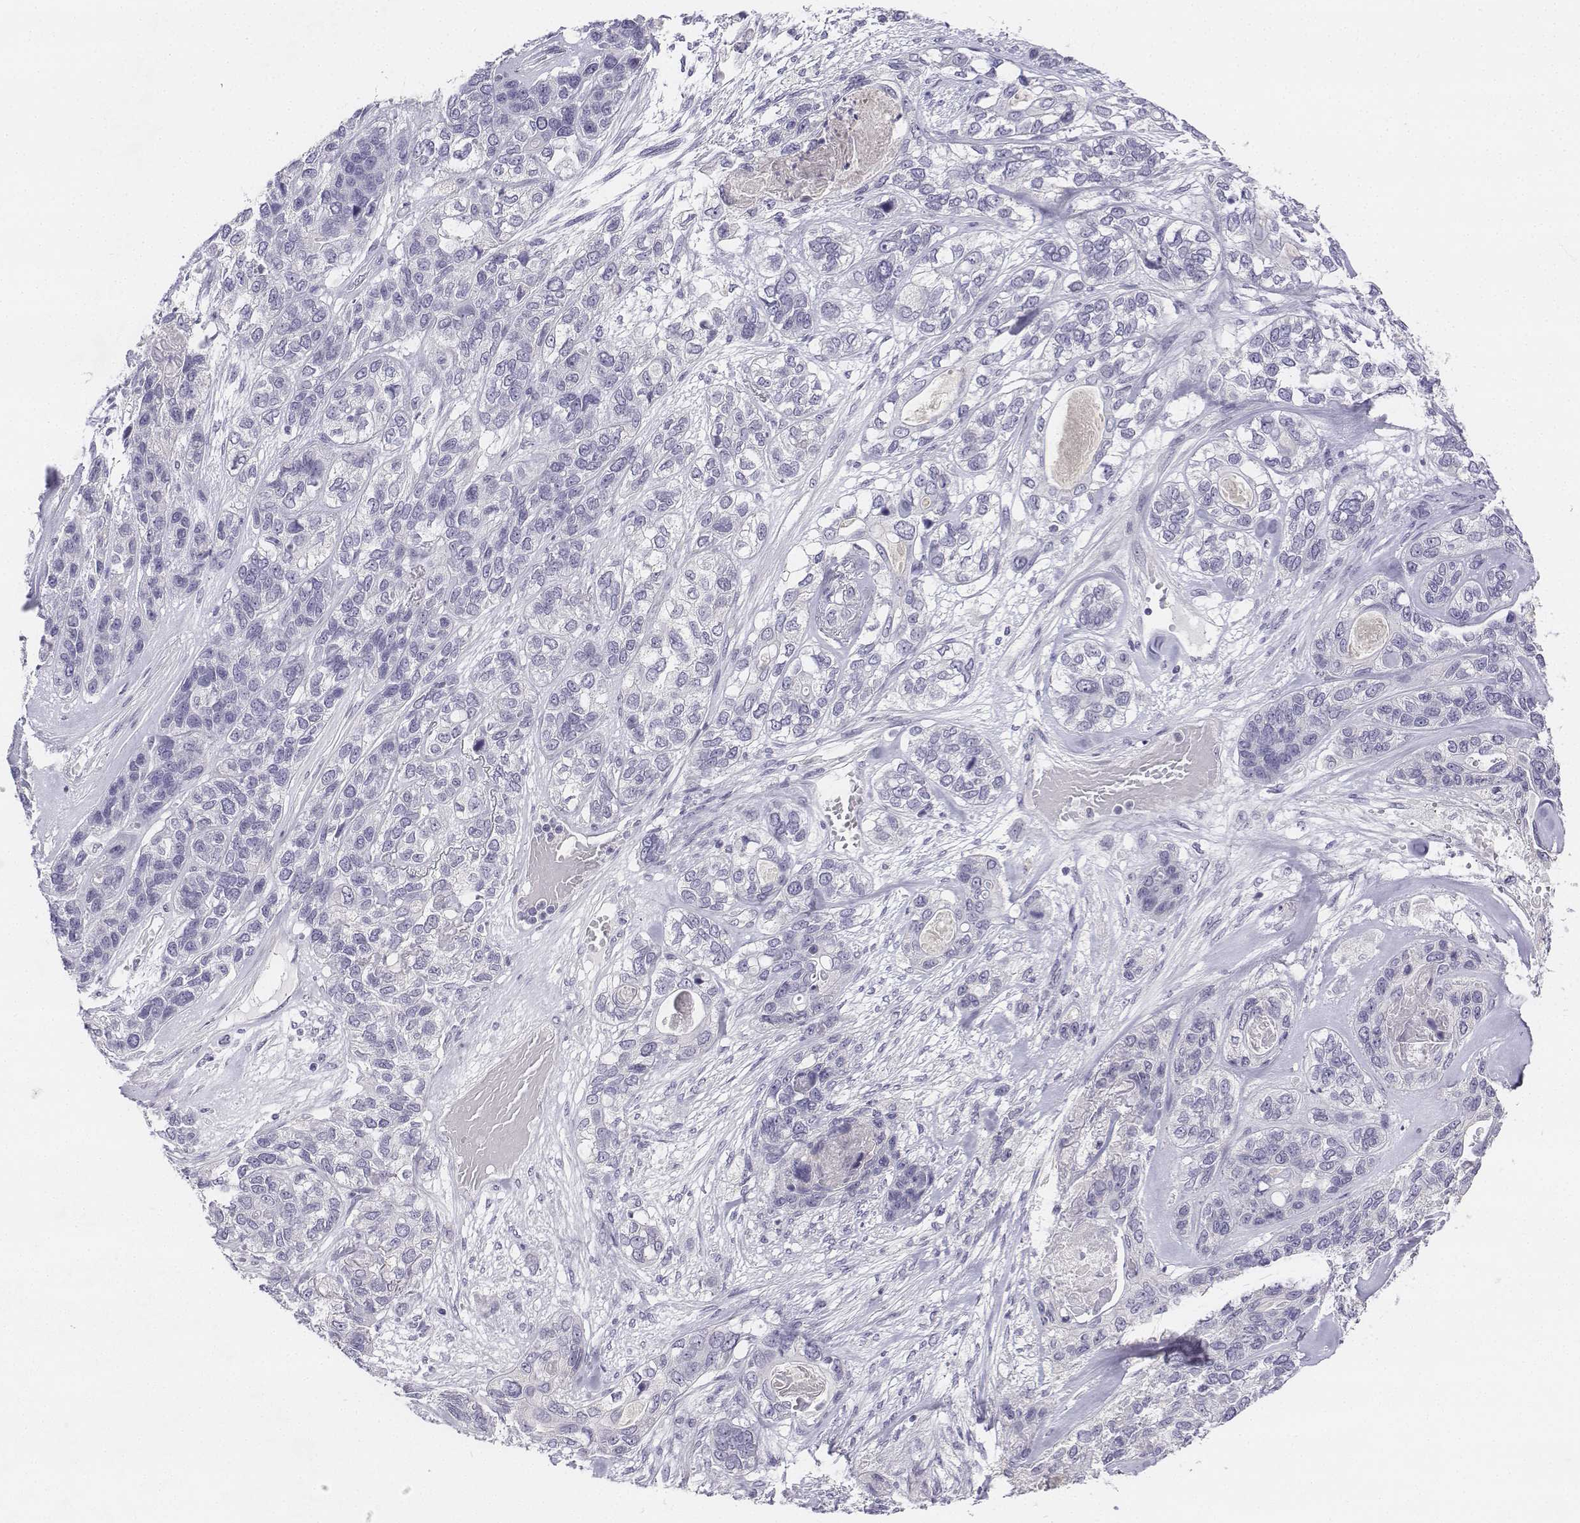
{"staining": {"intensity": "negative", "quantity": "none", "location": "none"}, "tissue": "lung cancer", "cell_type": "Tumor cells", "image_type": "cancer", "snomed": [{"axis": "morphology", "description": "Squamous cell carcinoma, NOS"}, {"axis": "topography", "description": "Lung"}], "caption": "This is an immunohistochemistry (IHC) micrograph of lung cancer (squamous cell carcinoma). There is no expression in tumor cells.", "gene": "UCN2", "patient": {"sex": "female", "age": 70}}